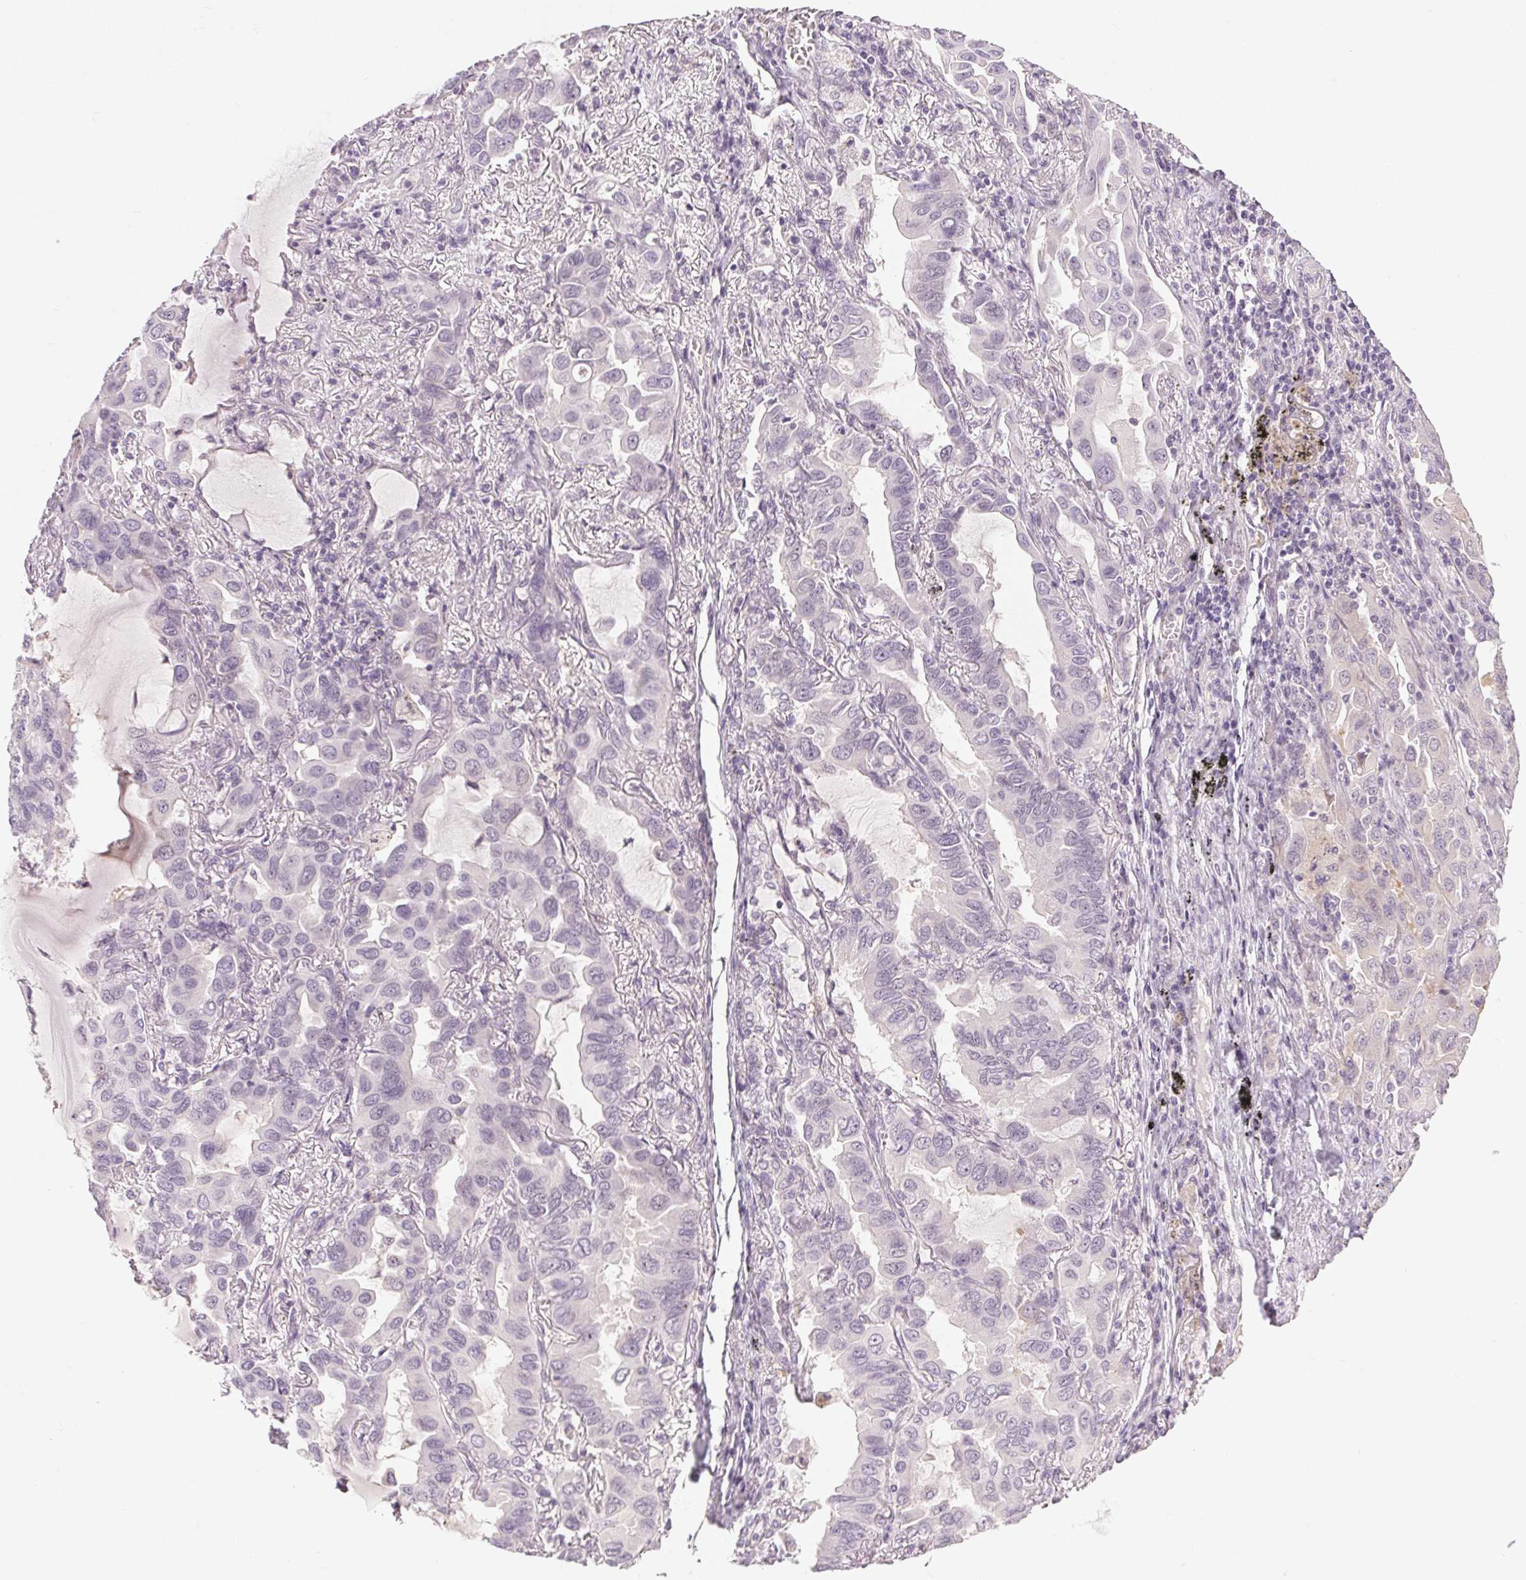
{"staining": {"intensity": "negative", "quantity": "none", "location": "none"}, "tissue": "lung cancer", "cell_type": "Tumor cells", "image_type": "cancer", "snomed": [{"axis": "morphology", "description": "Adenocarcinoma, NOS"}, {"axis": "topography", "description": "Lung"}], "caption": "There is no significant staining in tumor cells of lung cancer (adenocarcinoma).", "gene": "FAM168A", "patient": {"sex": "male", "age": 64}}